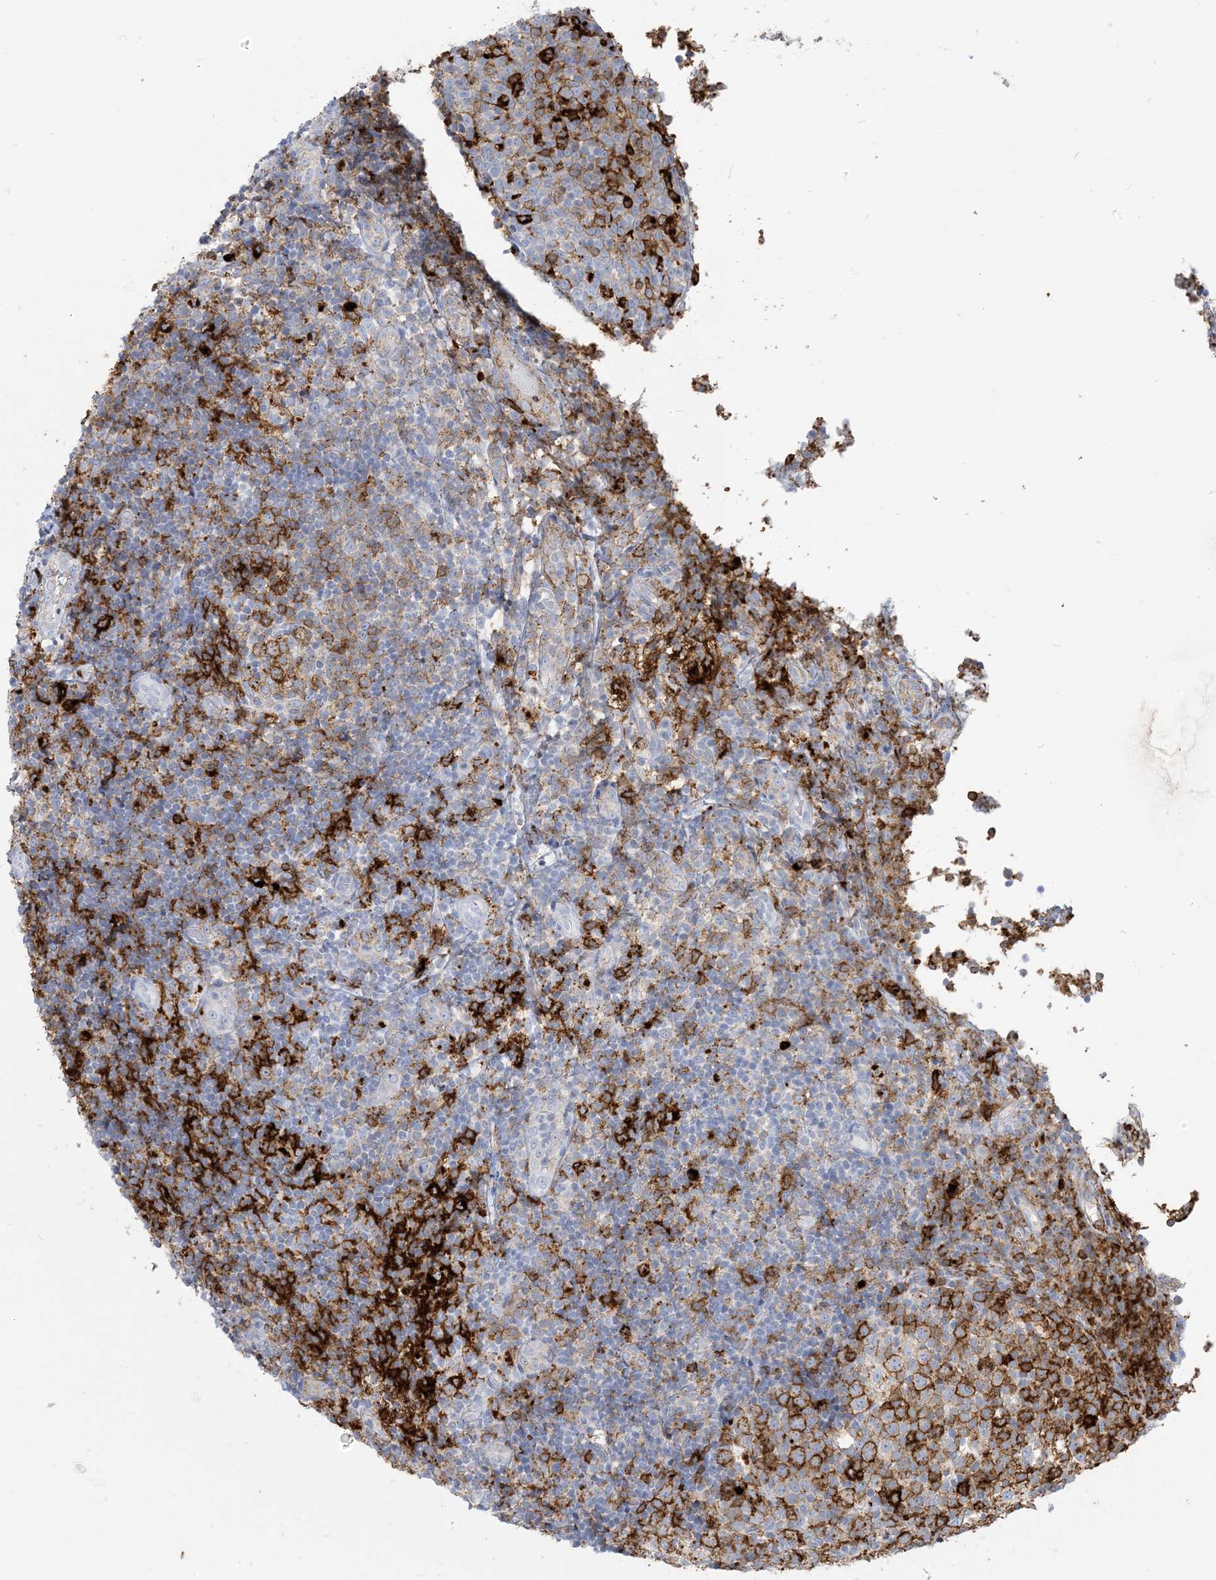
{"staining": {"intensity": "strong", "quantity": ">75%", "location": "cytoplasmic/membranous"}, "tissue": "tonsil", "cell_type": "Germinal center cells", "image_type": "normal", "snomed": [{"axis": "morphology", "description": "Normal tissue, NOS"}, {"axis": "topography", "description": "Tonsil"}], "caption": "A high amount of strong cytoplasmic/membranous expression is identified in about >75% of germinal center cells in benign tonsil. (brown staining indicates protein expression, while blue staining denotes nuclei).", "gene": "HLA", "patient": {"sex": "female", "age": 19}}